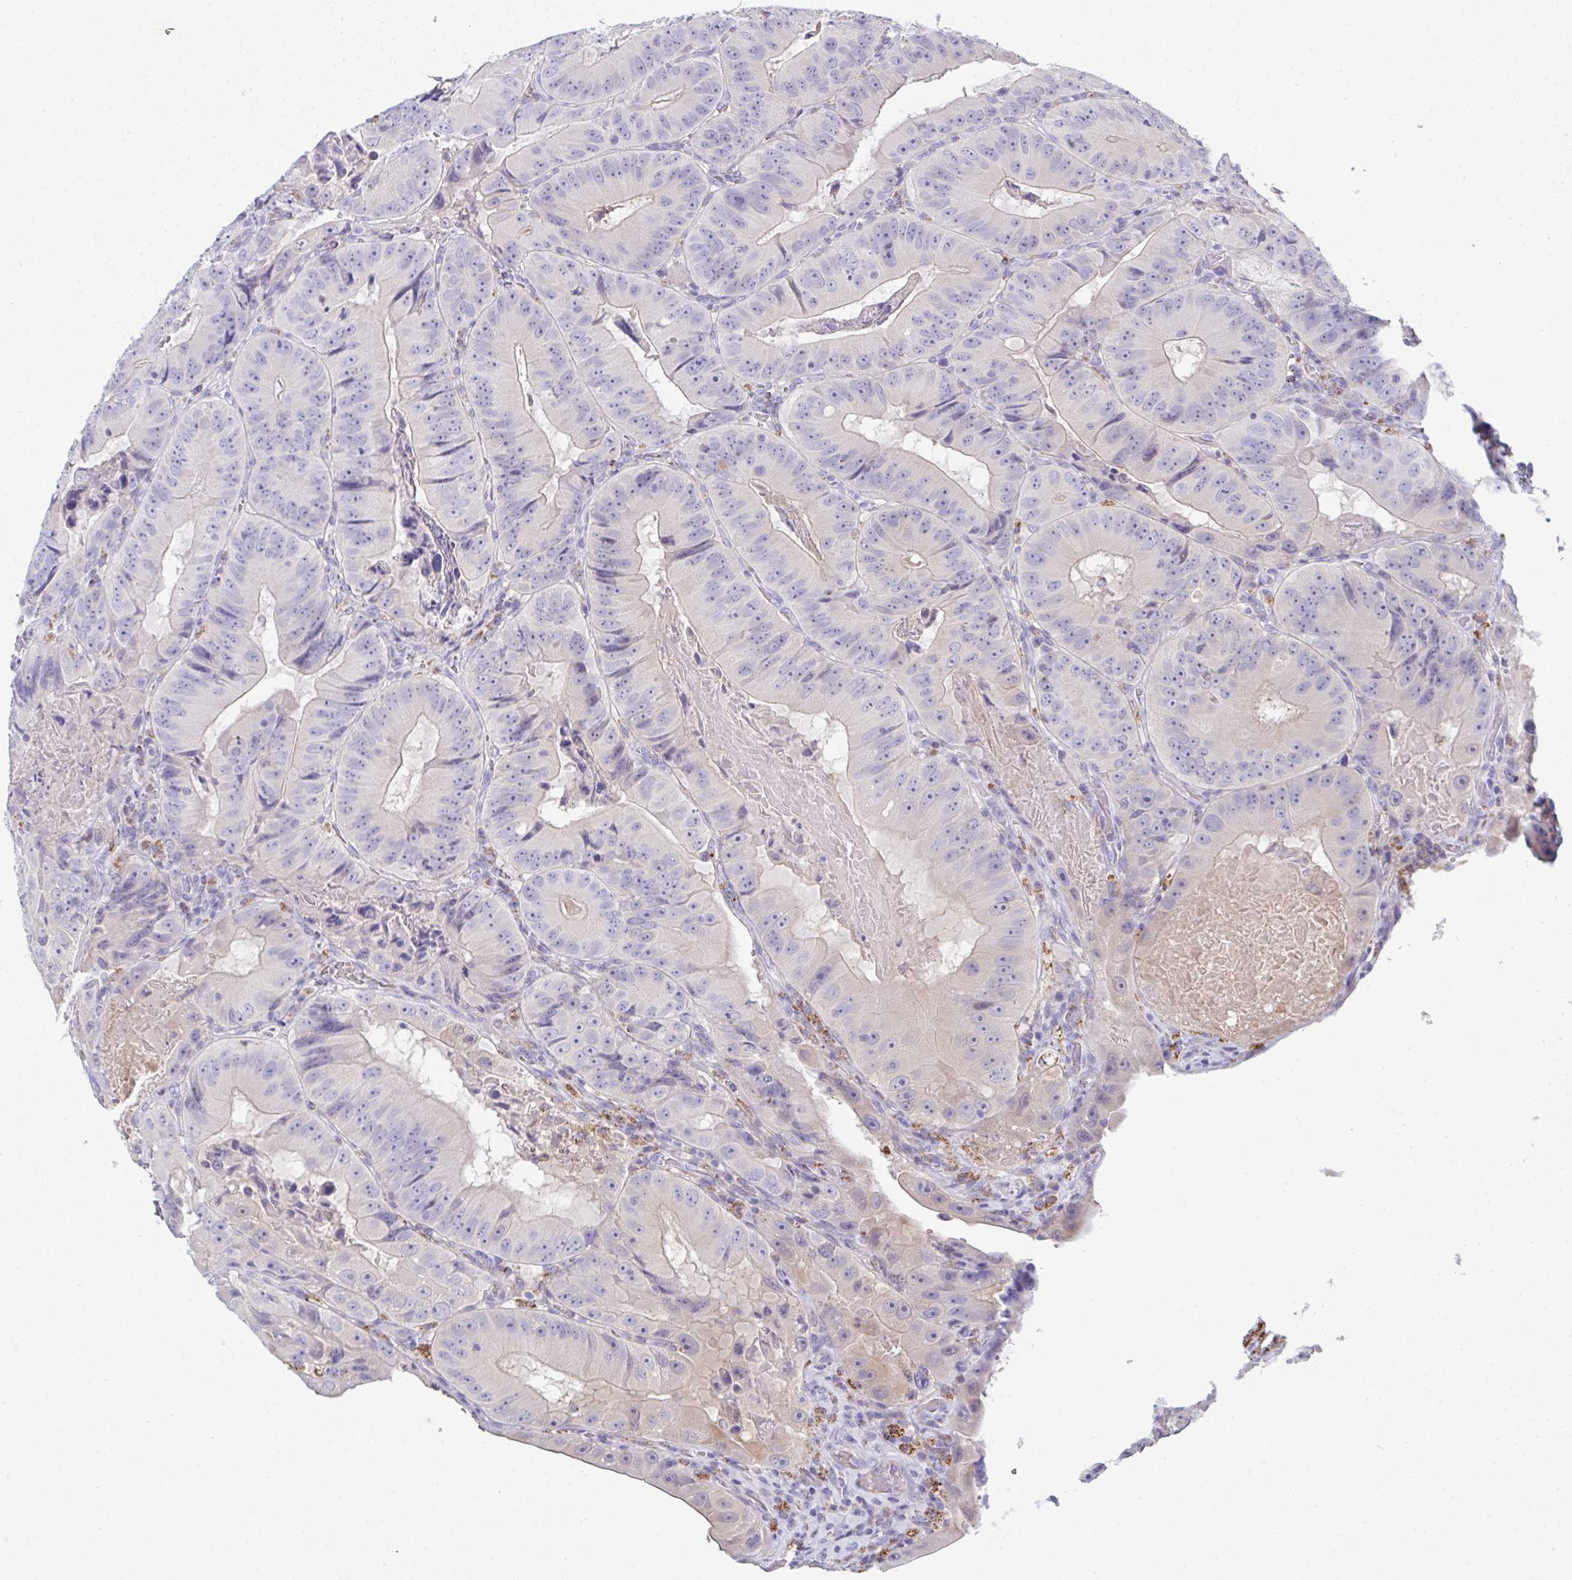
{"staining": {"intensity": "negative", "quantity": "none", "location": "none"}, "tissue": "colorectal cancer", "cell_type": "Tumor cells", "image_type": "cancer", "snomed": [{"axis": "morphology", "description": "Adenocarcinoma, NOS"}, {"axis": "topography", "description": "Colon"}], "caption": "This is a histopathology image of immunohistochemistry staining of colorectal adenocarcinoma, which shows no expression in tumor cells.", "gene": "MGAM2", "patient": {"sex": "female", "age": 86}}